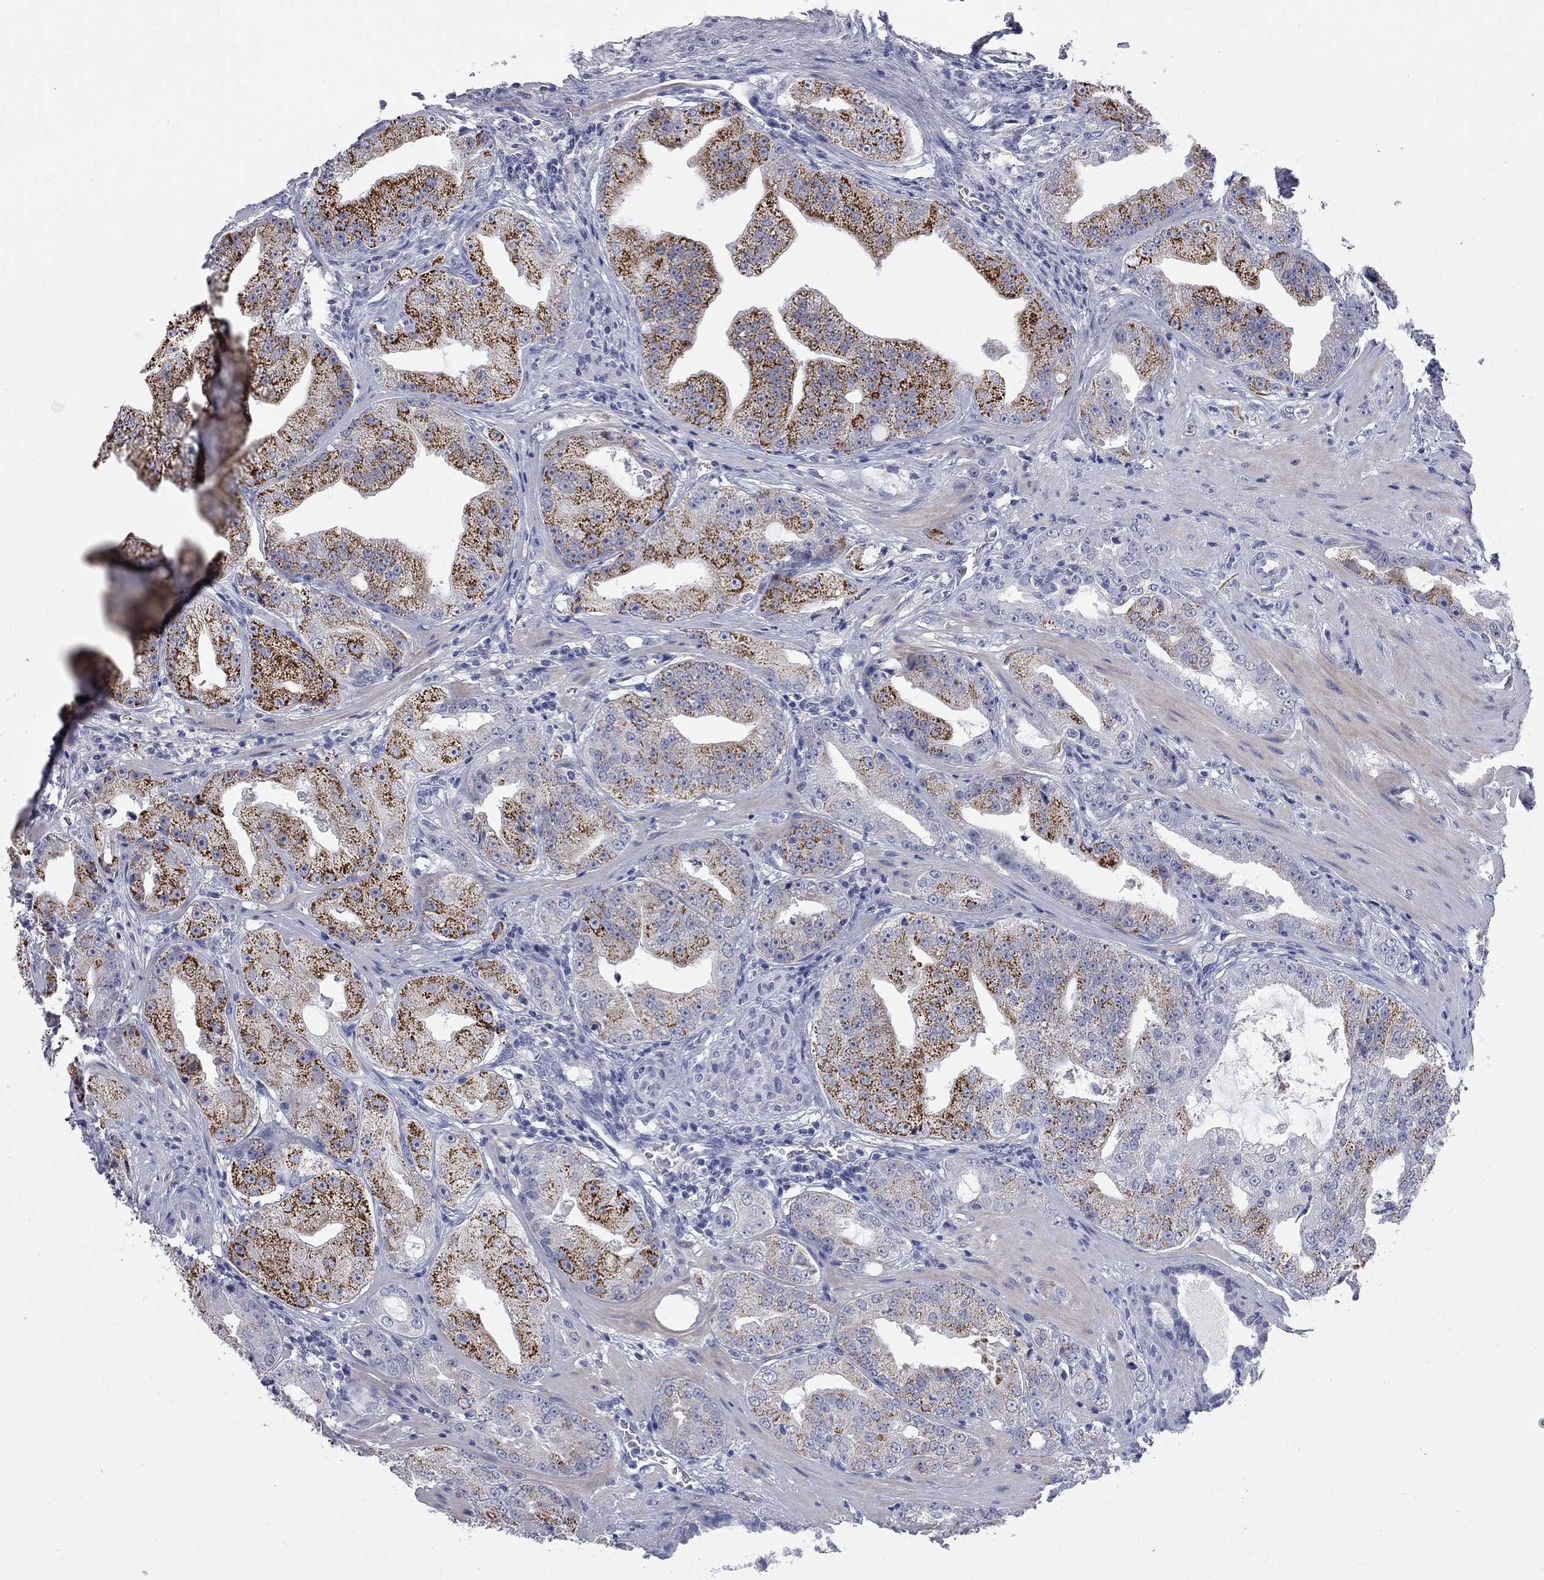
{"staining": {"intensity": "strong", "quantity": "25%-75%", "location": "cytoplasmic/membranous"}, "tissue": "prostate cancer", "cell_type": "Tumor cells", "image_type": "cancer", "snomed": [{"axis": "morphology", "description": "Adenocarcinoma, Low grade"}, {"axis": "topography", "description": "Prostate"}], "caption": "About 25%-75% of tumor cells in adenocarcinoma (low-grade) (prostate) demonstrate strong cytoplasmic/membranous protein positivity as visualized by brown immunohistochemical staining.", "gene": "FAM221B", "patient": {"sex": "male", "age": 62}}